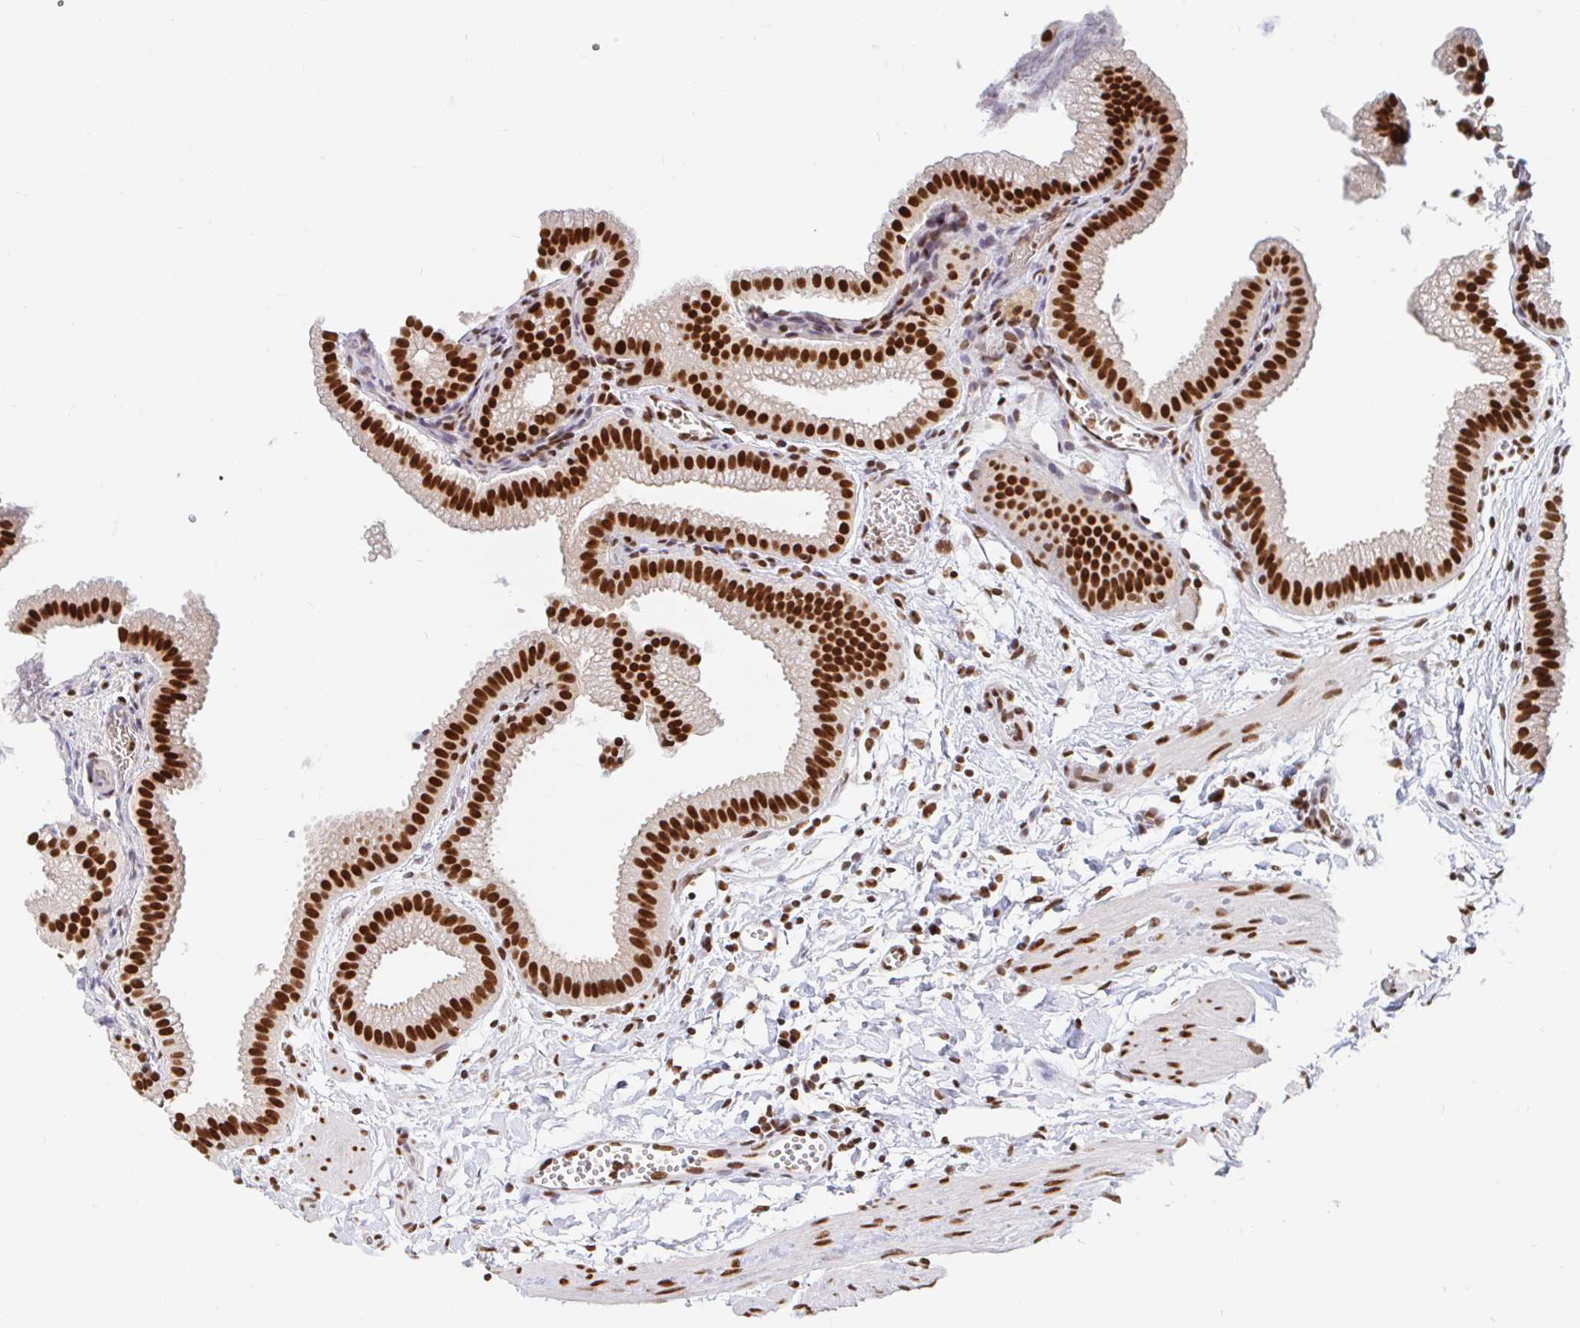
{"staining": {"intensity": "strong", "quantity": ">75%", "location": "nuclear"}, "tissue": "gallbladder", "cell_type": "Glandular cells", "image_type": "normal", "snomed": [{"axis": "morphology", "description": "Normal tissue, NOS"}, {"axis": "topography", "description": "Gallbladder"}], "caption": "Gallbladder stained with DAB (3,3'-diaminobenzidine) IHC displays high levels of strong nuclear staining in approximately >75% of glandular cells.", "gene": "RBMXL1", "patient": {"sex": "female", "age": 63}}